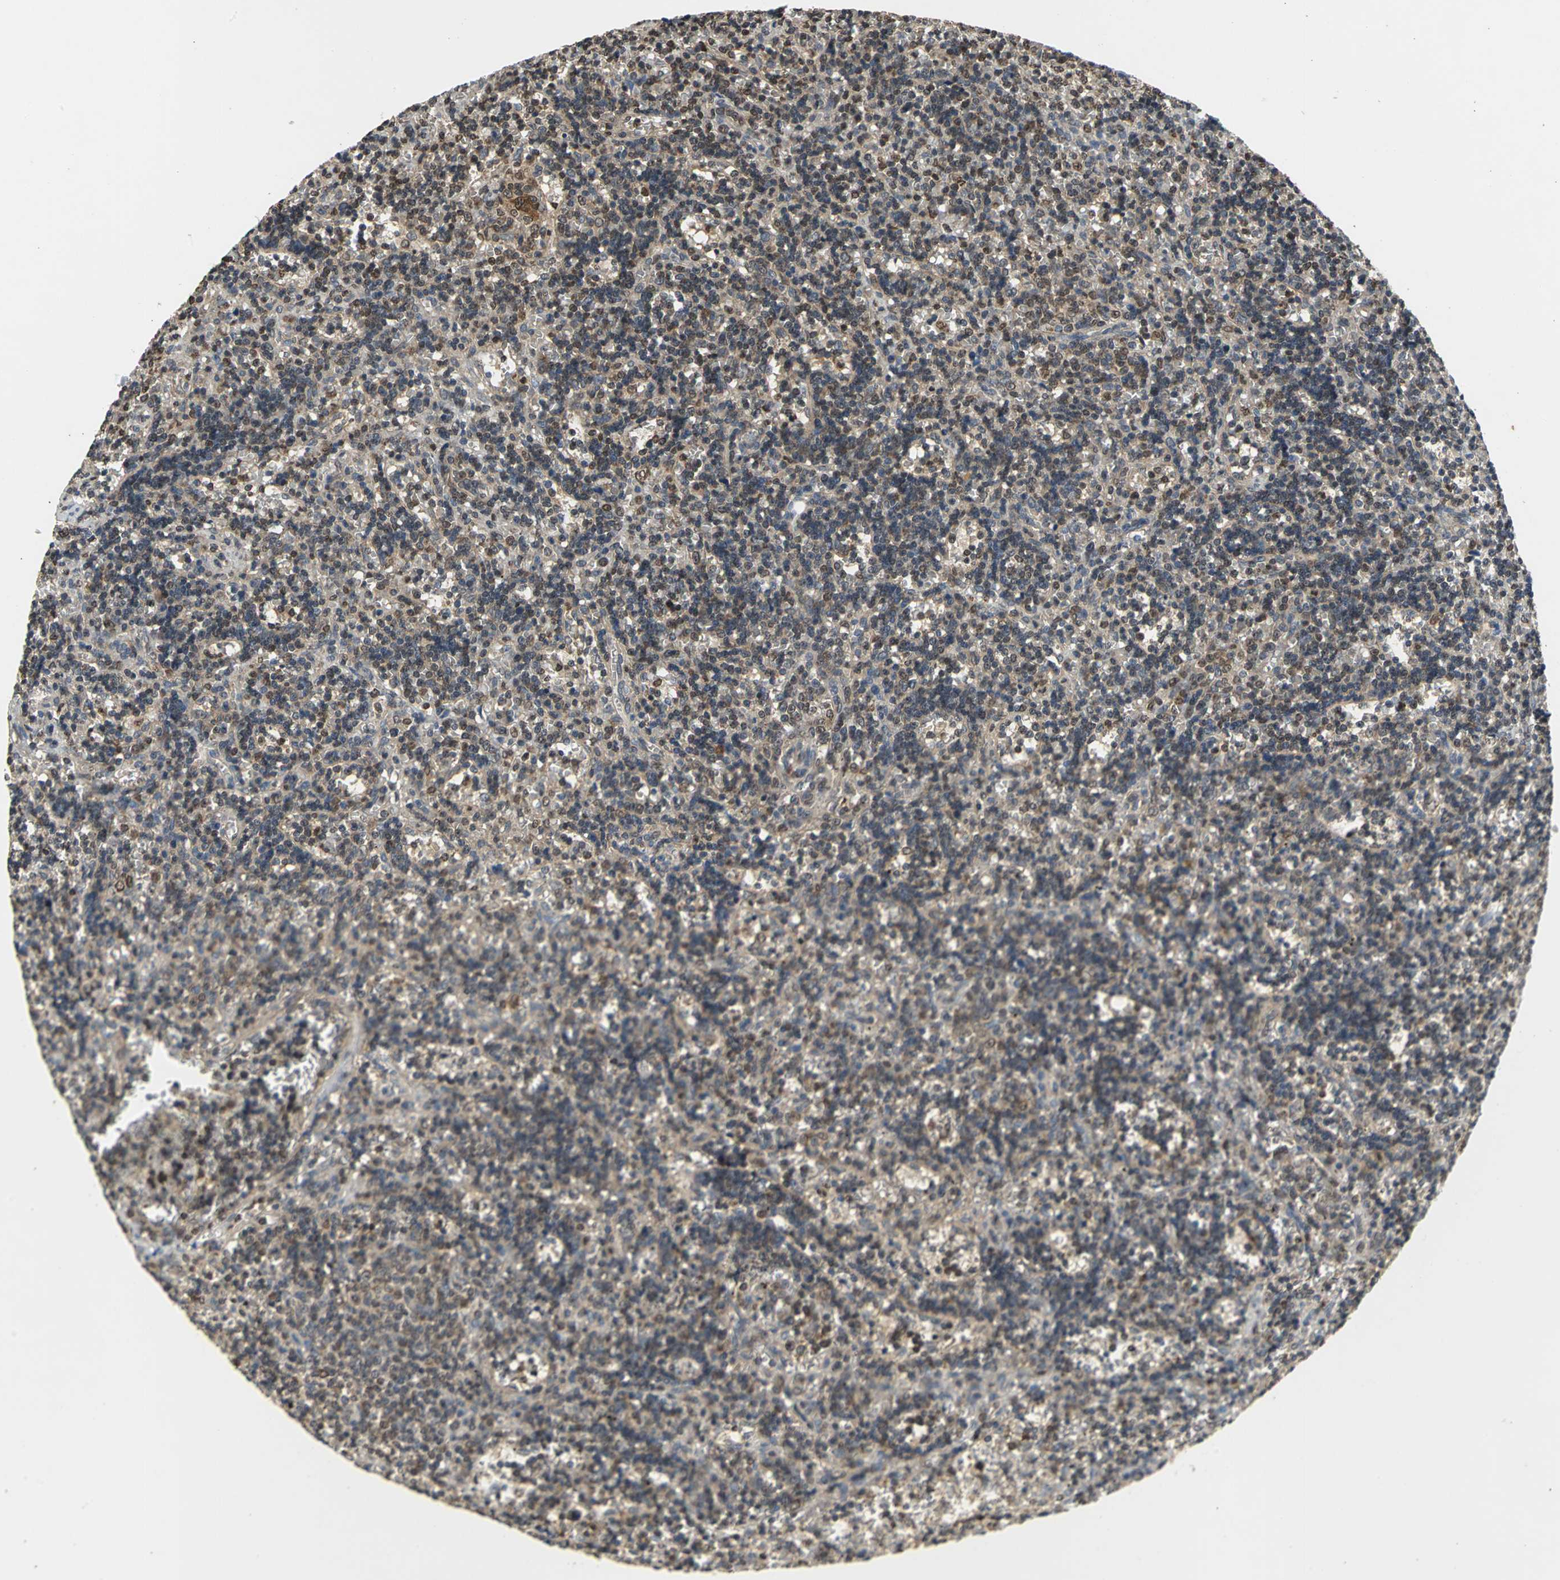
{"staining": {"intensity": "moderate", "quantity": "25%-75%", "location": "cytoplasmic/membranous,nuclear"}, "tissue": "lymphoma", "cell_type": "Tumor cells", "image_type": "cancer", "snomed": [{"axis": "morphology", "description": "Malignant lymphoma, non-Hodgkin's type, Low grade"}, {"axis": "topography", "description": "Spleen"}], "caption": "Immunohistochemical staining of human malignant lymphoma, non-Hodgkin's type (low-grade) exhibits moderate cytoplasmic/membranous and nuclear protein staining in approximately 25%-75% of tumor cells.", "gene": "AHR", "patient": {"sex": "male", "age": 60}}